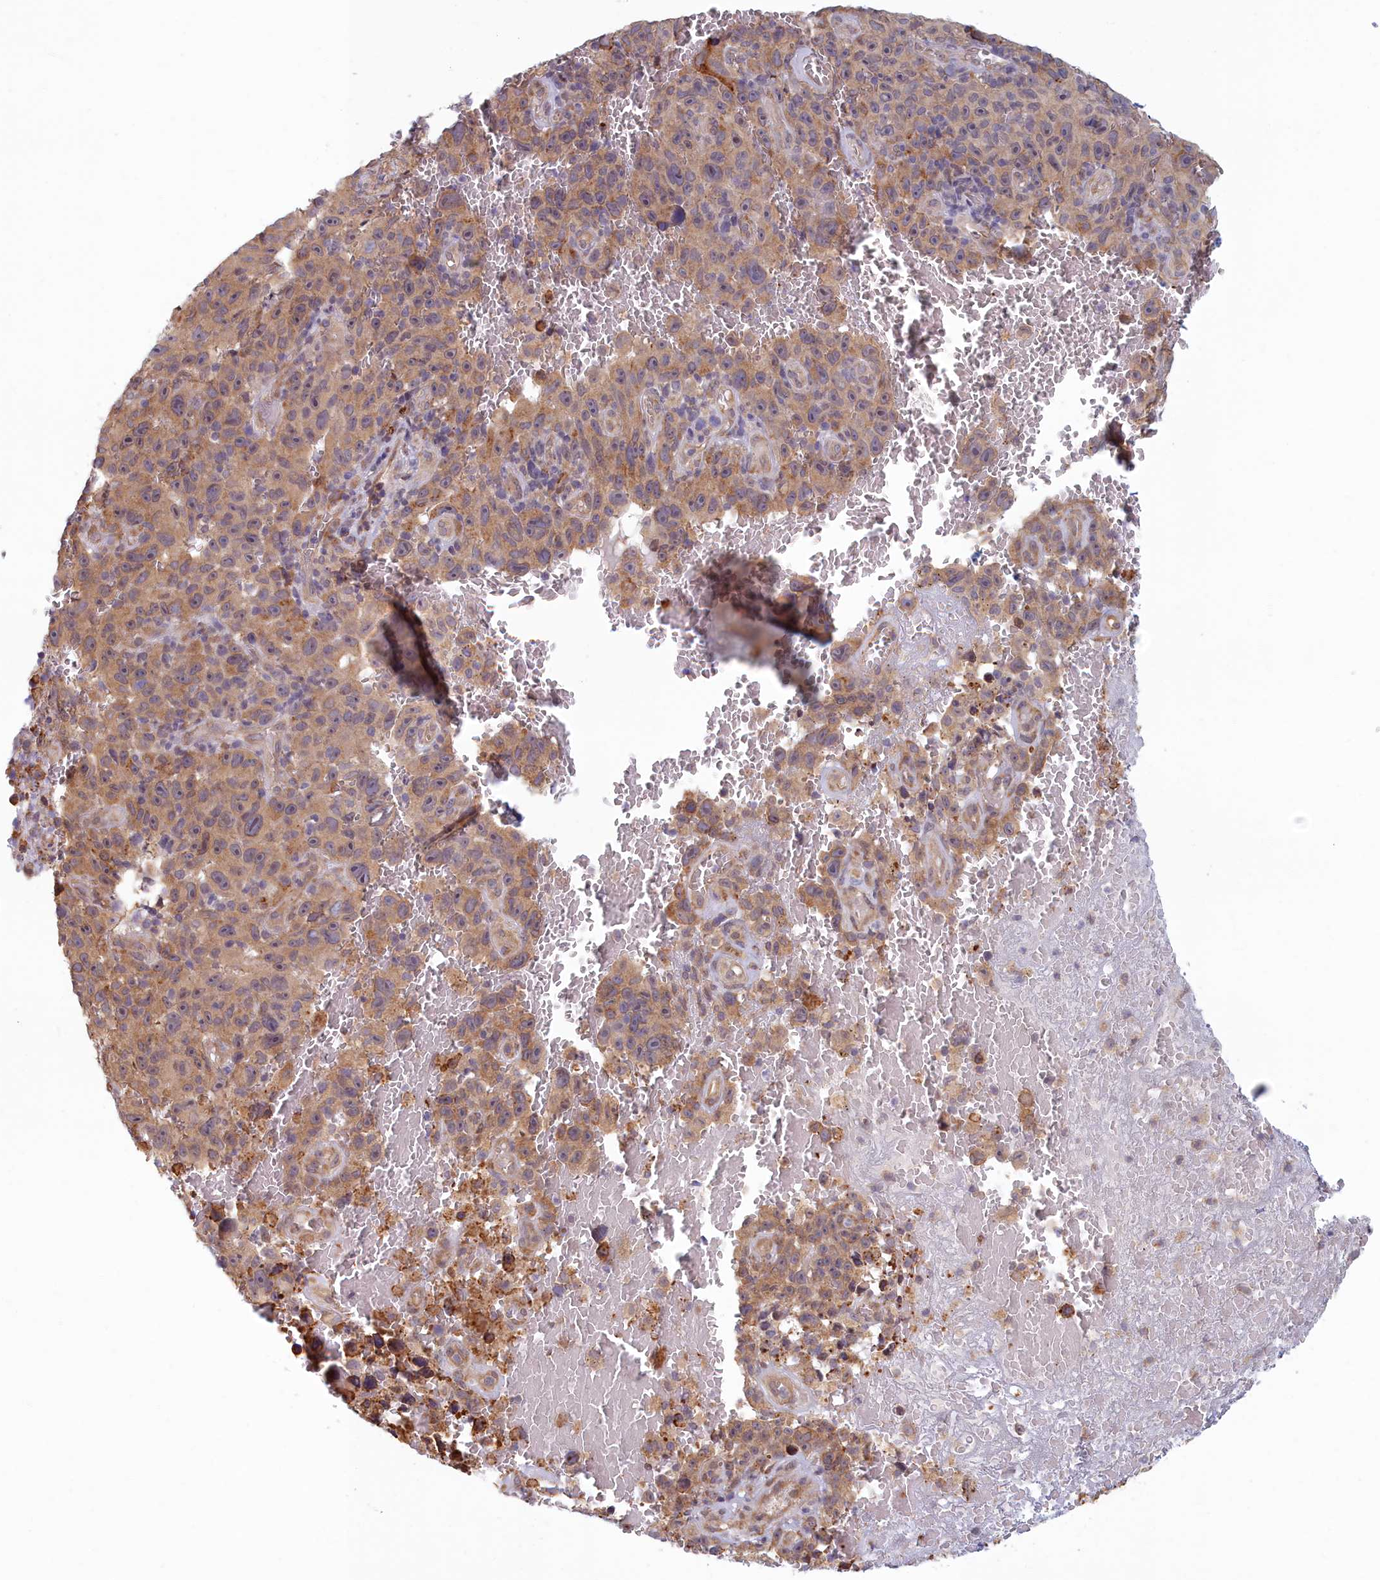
{"staining": {"intensity": "moderate", "quantity": ">75%", "location": "cytoplasmic/membranous"}, "tissue": "melanoma", "cell_type": "Tumor cells", "image_type": "cancer", "snomed": [{"axis": "morphology", "description": "Malignant melanoma, NOS"}, {"axis": "topography", "description": "Skin"}], "caption": "Immunohistochemistry staining of melanoma, which exhibits medium levels of moderate cytoplasmic/membranous expression in approximately >75% of tumor cells indicating moderate cytoplasmic/membranous protein positivity. The staining was performed using DAB (brown) for protein detection and nuclei were counterstained in hematoxylin (blue).", "gene": "MAK16", "patient": {"sex": "female", "age": 82}}